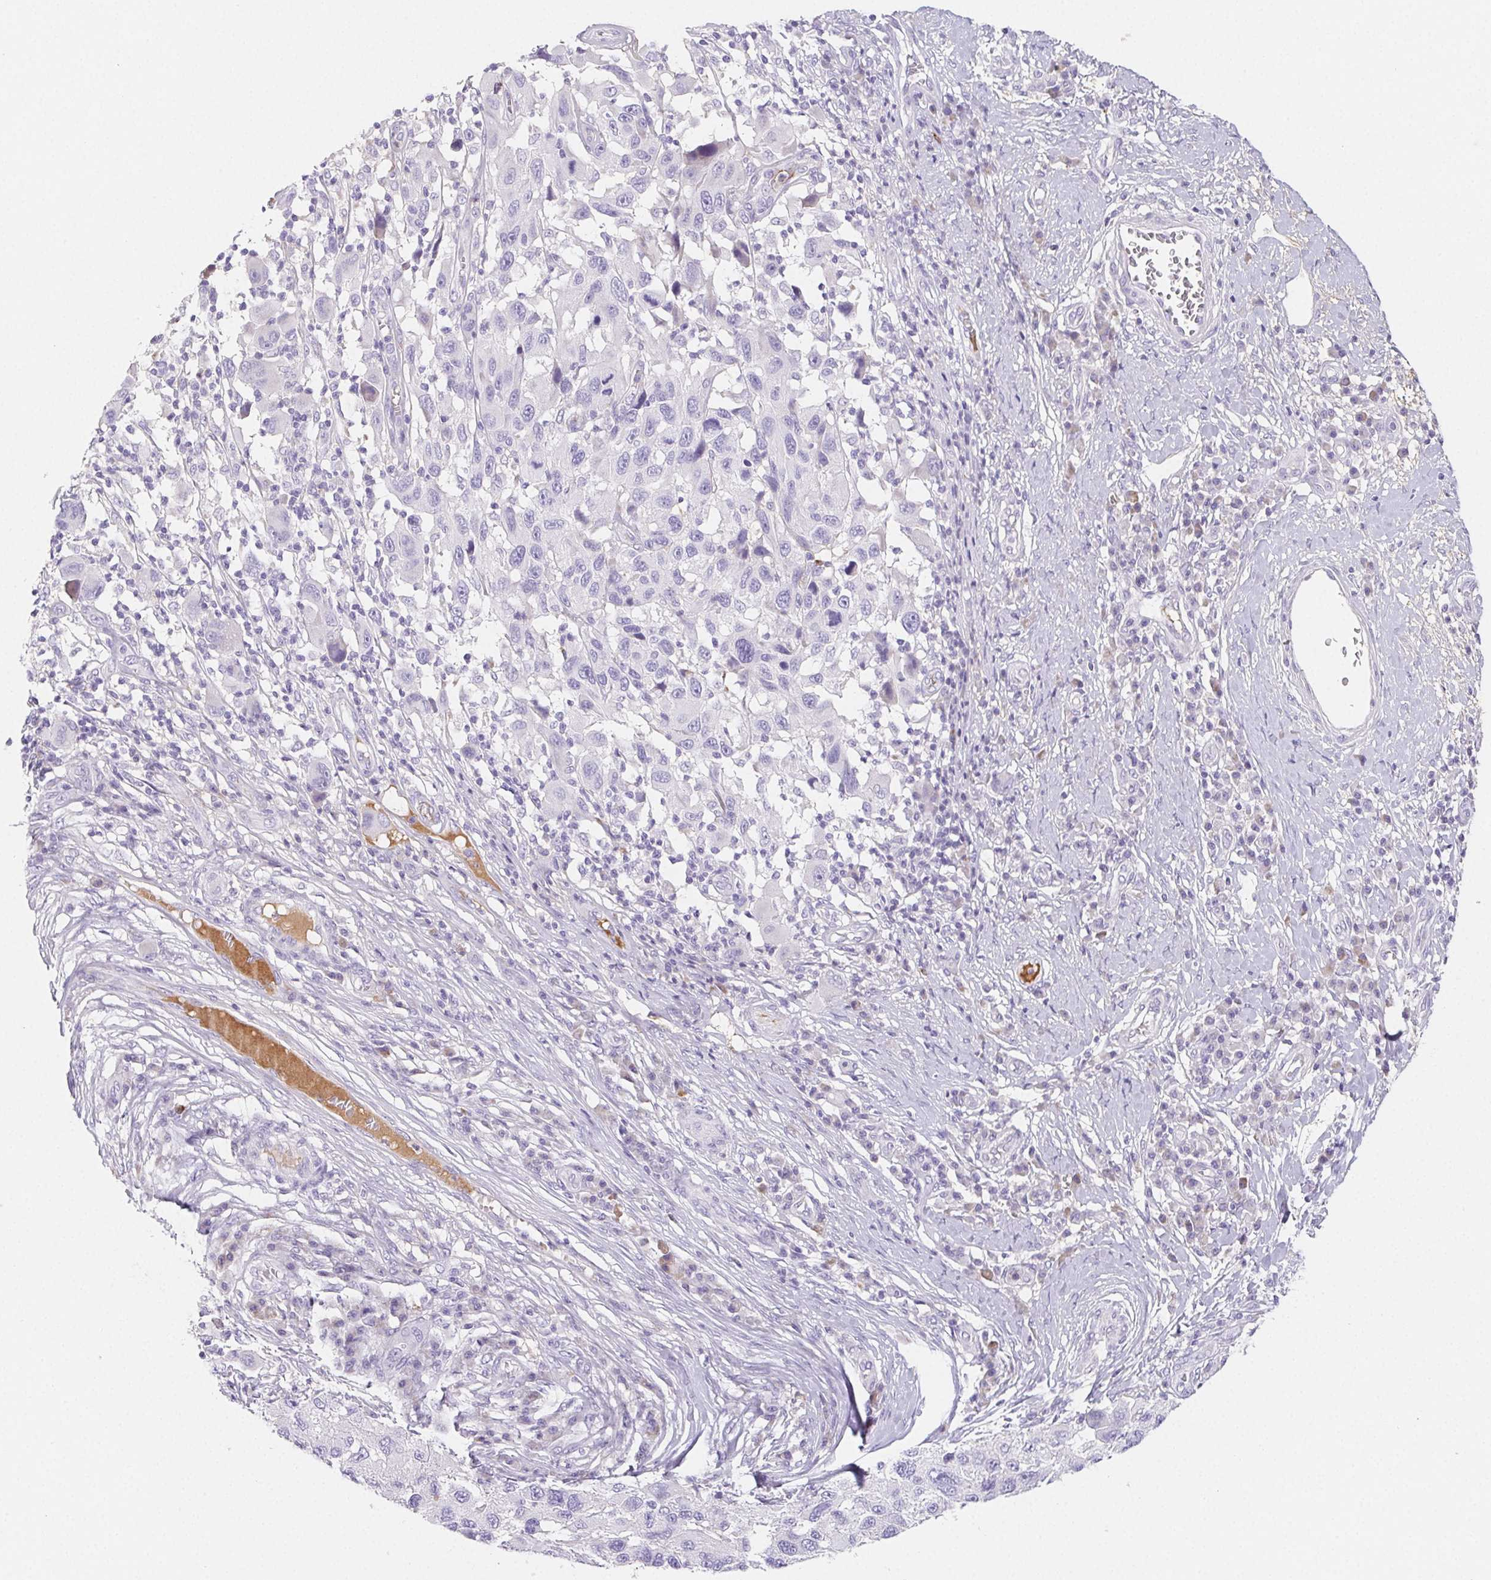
{"staining": {"intensity": "negative", "quantity": "none", "location": "none"}, "tissue": "melanoma", "cell_type": "Tumor cells", "image_type": "cancer", "snomed": [{"axis": "morphology", "description": "Malignant melanoma, NOS"}, {"axis": "topography", "description": "Skin"}], "caption": "Immunohistochemical staining of human melanoma displays no significant staining in tumor cells.", "gene": "ITIH2", "patient": {"sex": "male", "age": 53}}